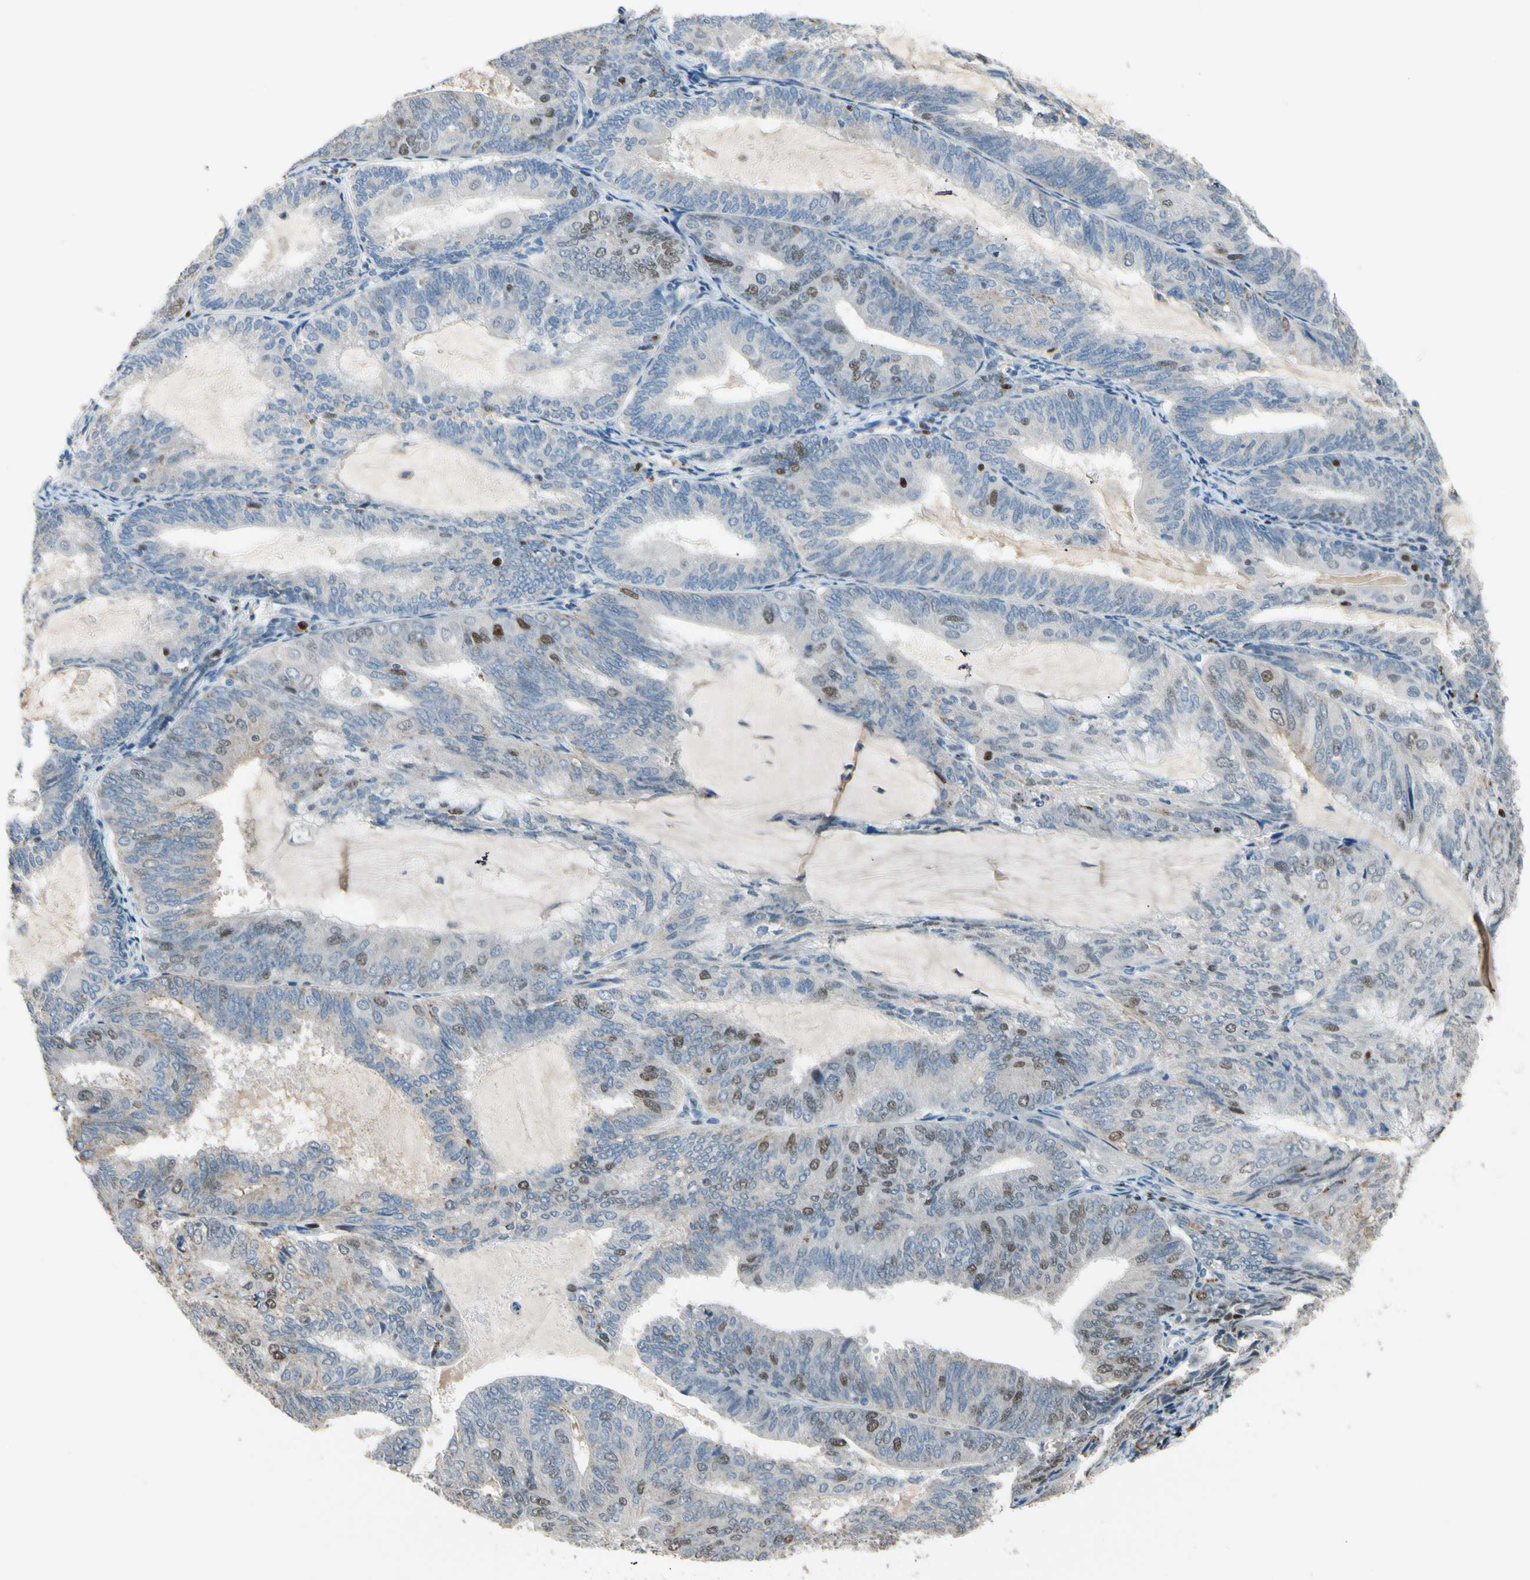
{"staining": {"intensity": "moderate", "quantity": "<25%", "location": "nuclear"}, "tissue": "endometrial cancer", "cell_type": "Tumor cells", "image_type": "cancer", "snomed": [{"axis": "morphology", "description": "Adenocarcinoma, NOS"}, {"axis": "topography", "description": "Endometrium"}], "caption": "About <25% of tumor cells in endometrial adenocarcinoma display moderate nuclear protein staining as visualized by brown immunohistochemical staining.", "gene": "ZKSCAN4", "patient": {"sex": "female", "age": 81}}